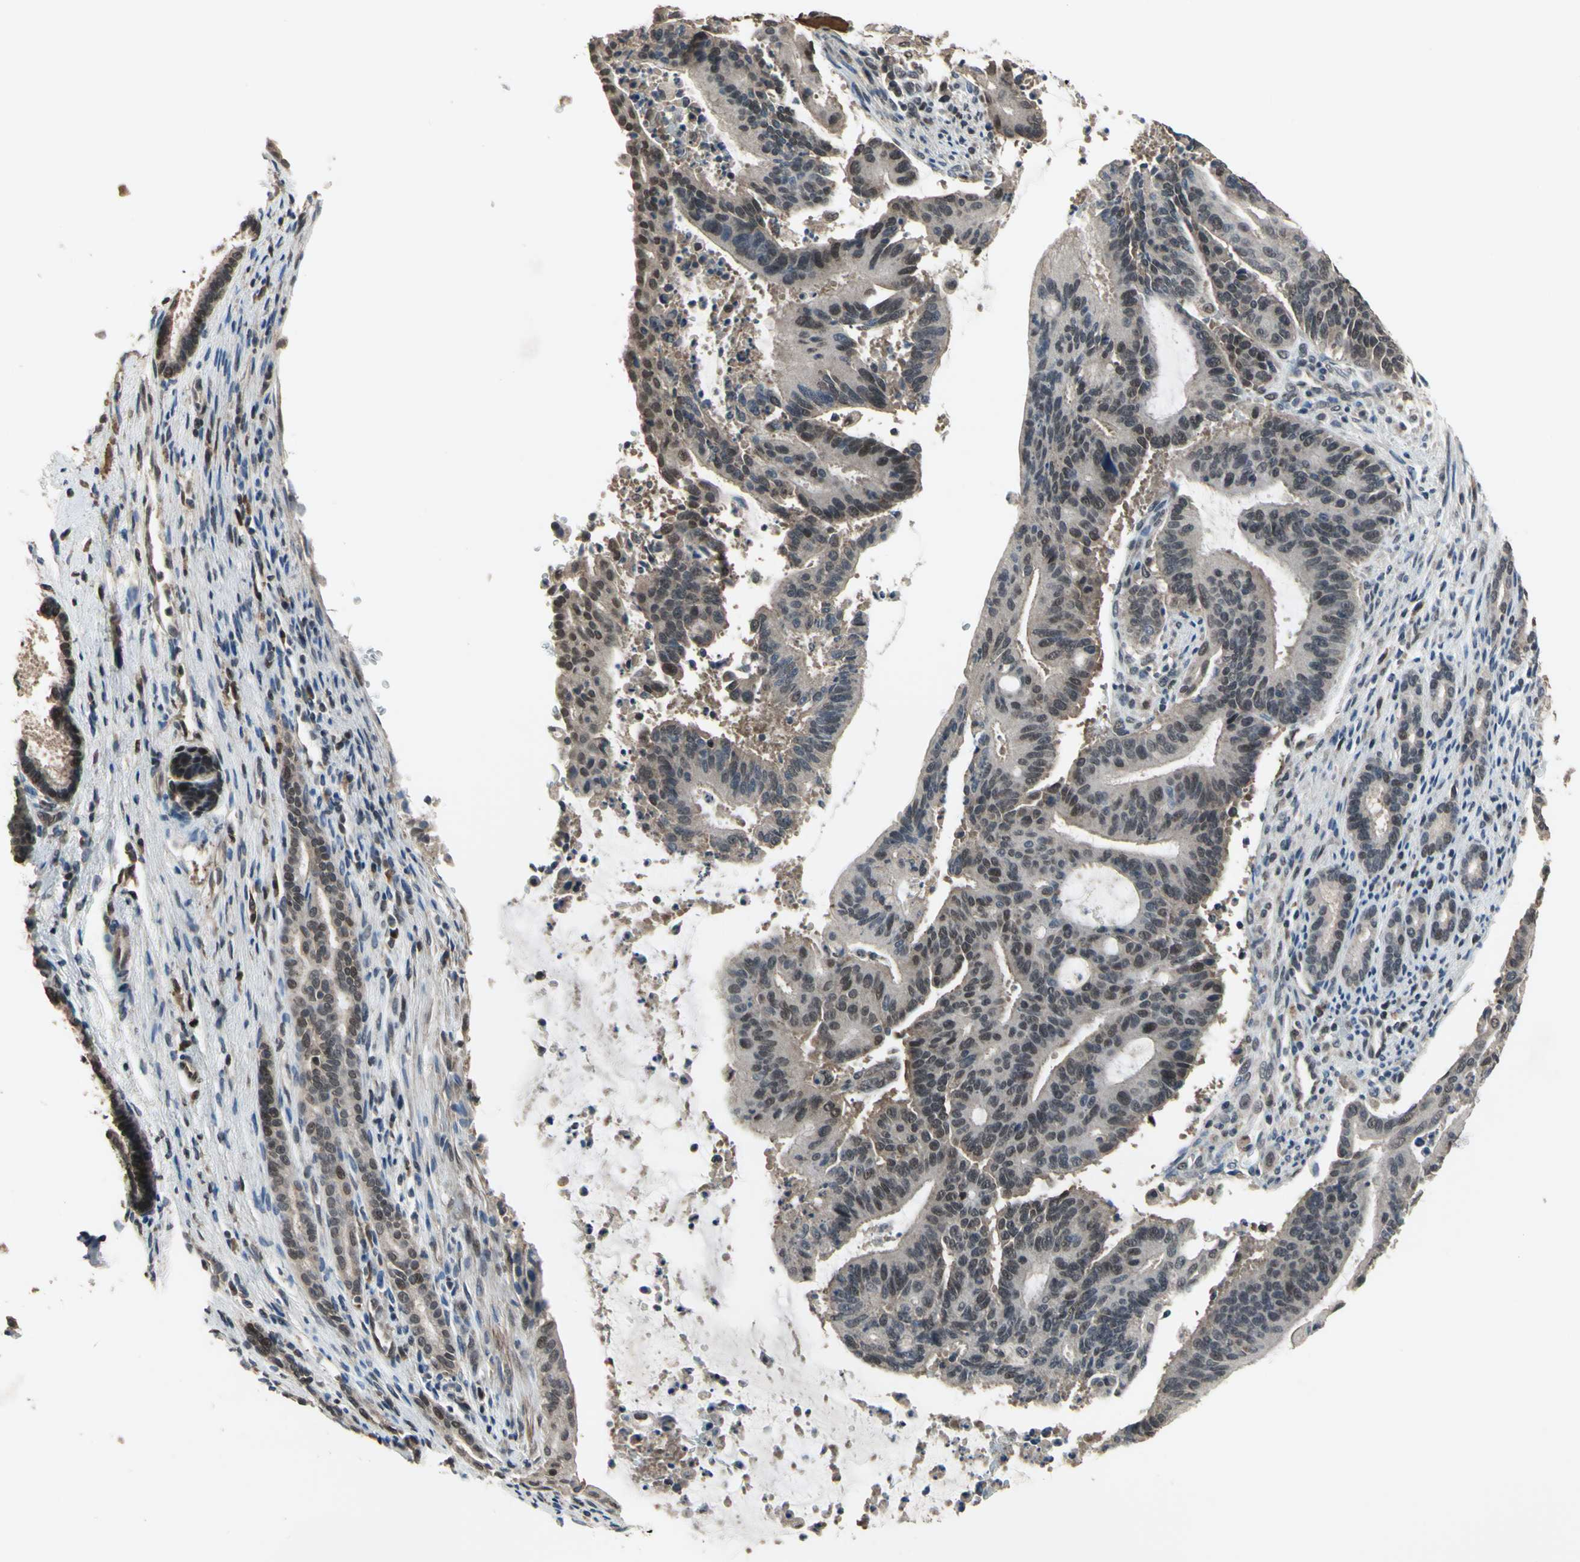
{"staining": {"intensity": "moderate", "quantity": "25%-75%", "location": "nuclear"}, "tissue": "liver cancer", "cell_type": "Tumor cells", "image_type": "cancer", "snomed": [{"axis": "morphology", "description": "Cholangiocarcinoma"}, {"axis": "topography", "description": "Liver"}], "caption": "Liver cholangiocarcinoma stained for a protein exhibits moderate nuclear positivity in tumor cells.", "gene": "ZNF174", "patient": {"sex": "female", "age": 73}}